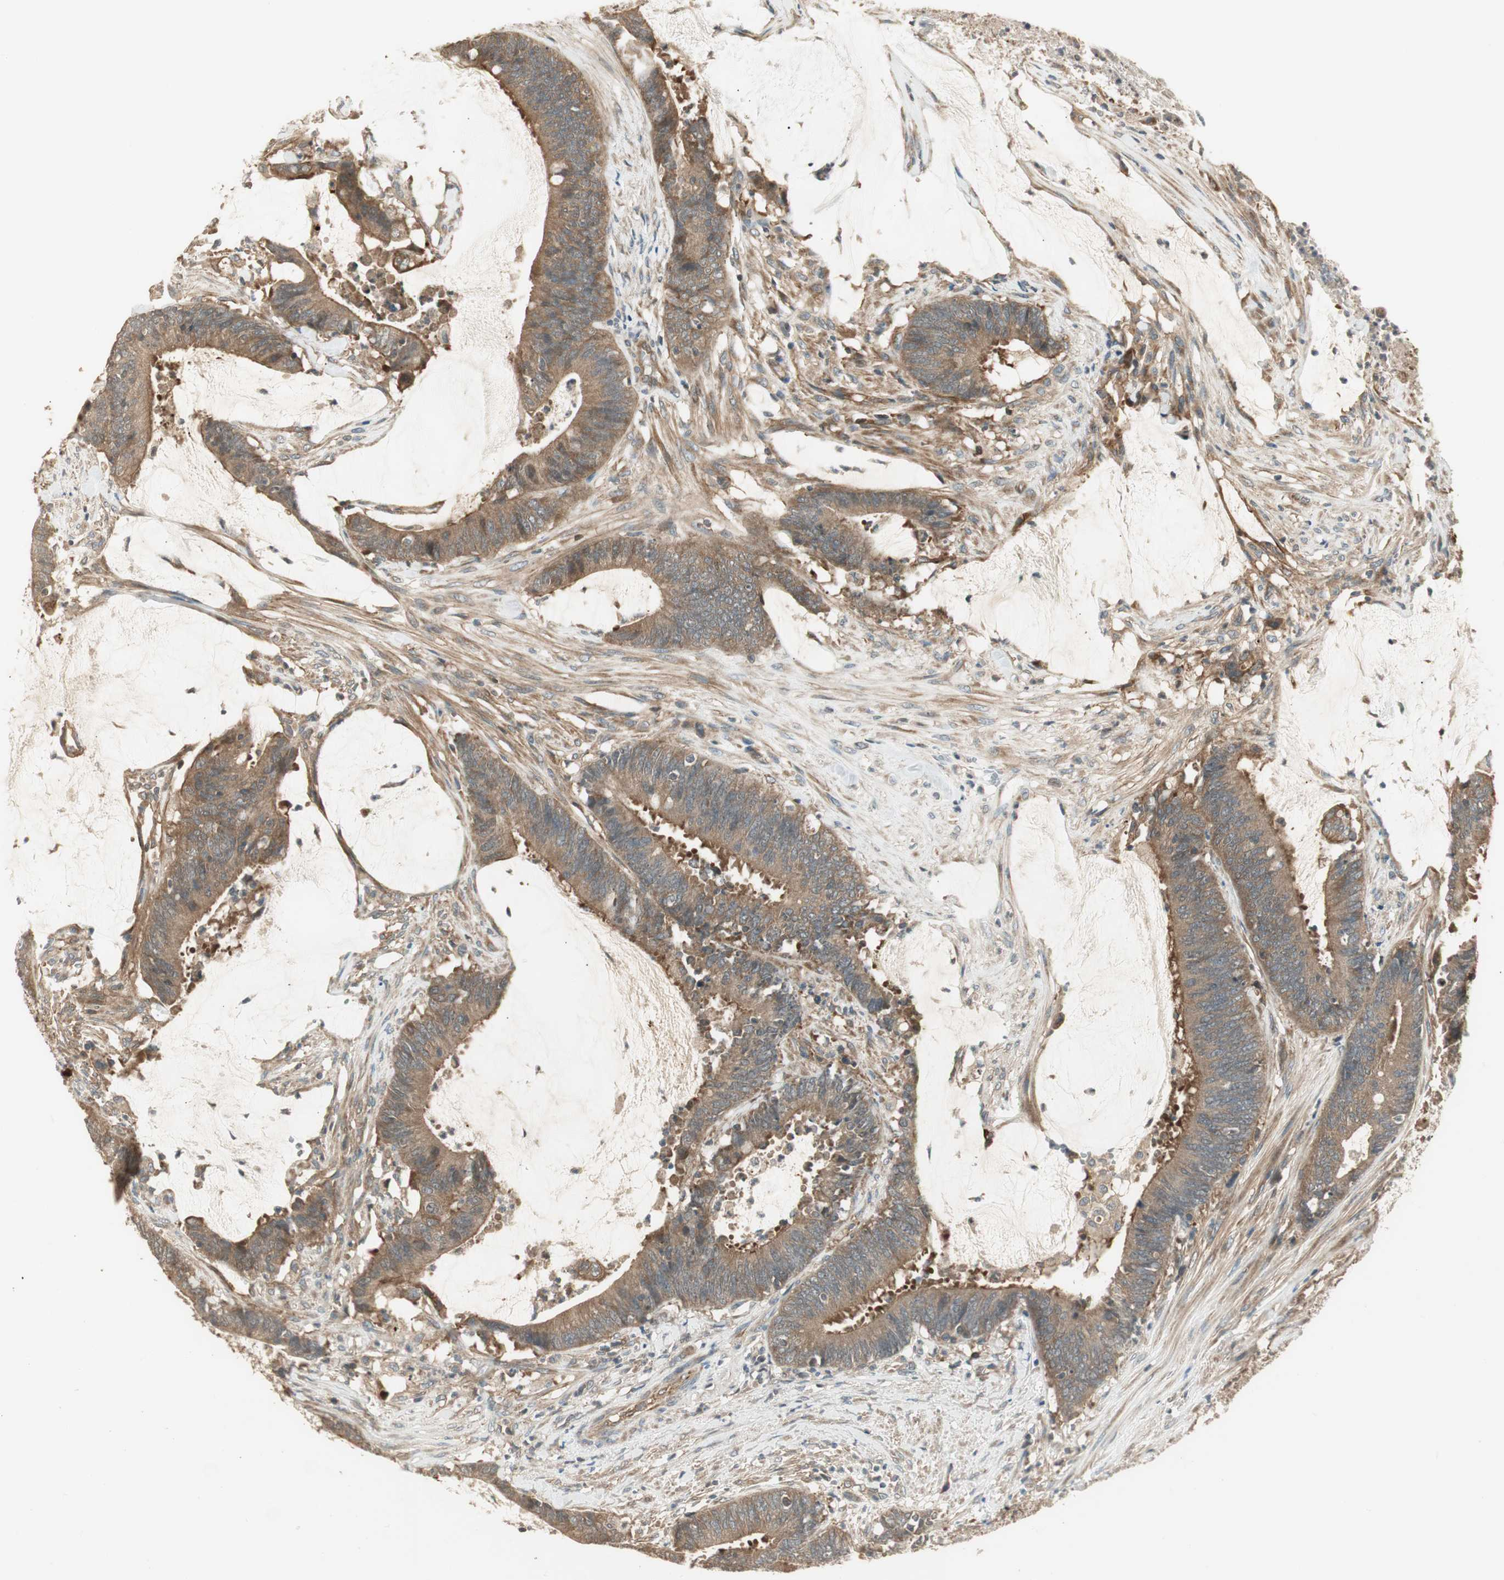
{"staining": {"intensity": "weak", "quantity": ">75%", "location": "cytoplasmic/membranous"}, "tissue": "colorectal cancer", "cell_type": "Tumor cells", "image_type": "cancer", "snomed": [{"axis": "morphology", "description": "Adenocarcinoma, NOS"}, {"axis": "topography", "description": "Rectum"}], "caption": "Approximately >75% of tumor cells in human adenocarcinoma (colorectal) display weak cytoplasmic/membranous protein expression as visualized by brown immunohistochemical staining.", "gene": "PFDN5", "patient": {"sex": "female", "age": 66}}